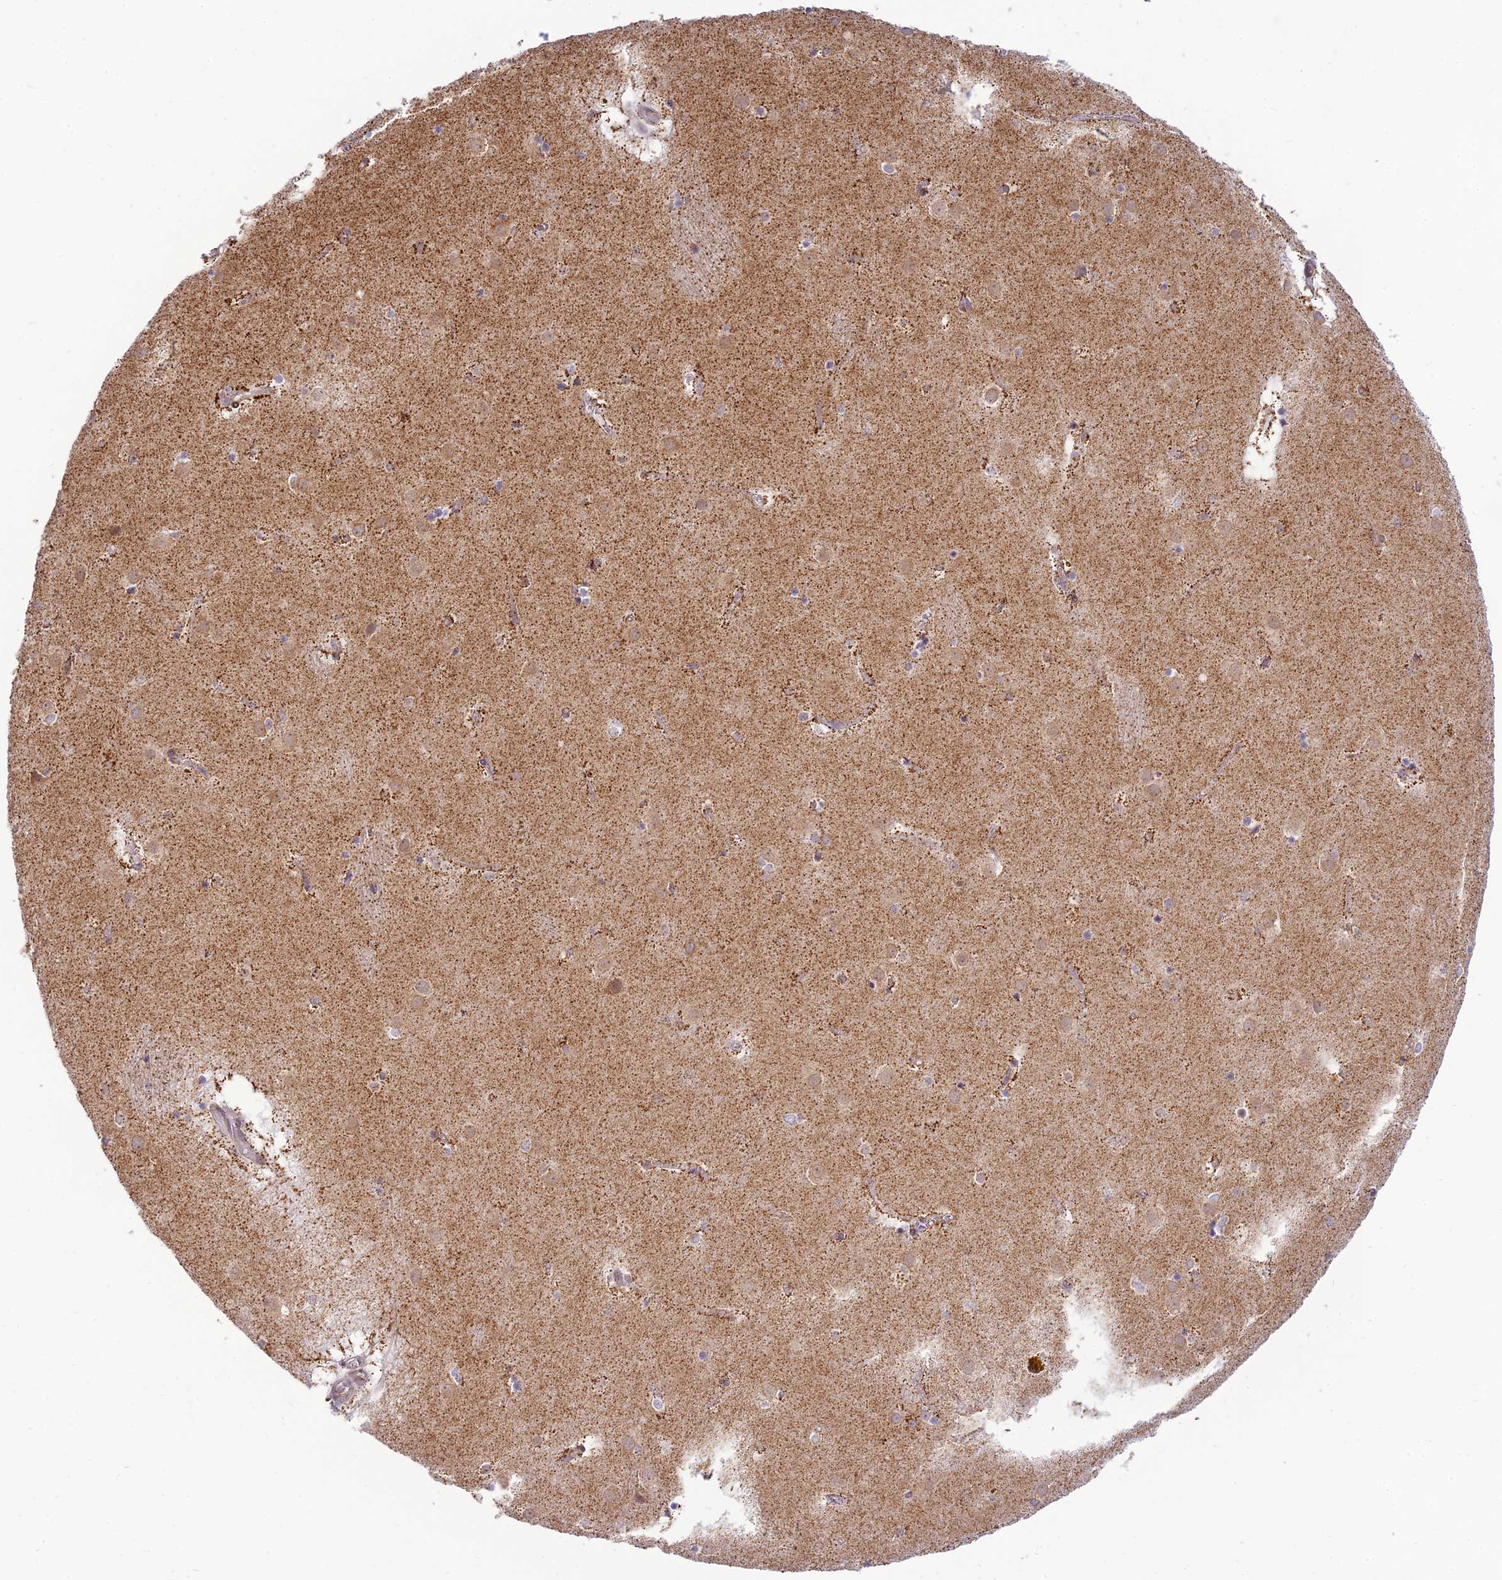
{"staining": {"intensity": "weak", "quantity": "<25%", "location": "cytoplasmic/membranous"}, "tissue": "caudate", "cell_type": "Glial cells", "image_type": "normal", "snomed": [{"axis": "morphology", "description": "Normal tissue, NOS"}, {"axis": "topography", "description": "Lateral ventricle wall"}], "caption": "IHC image of normal caudate: caudate stained with DAB (3,3'-diaminobenzidine) shows no significant protein expression in glial cells. The staining is performed using DAB brown chromogen with nuclei counter-stained in using hematoxylin.", "gene": "HOOK2", "patient": {"sex": "male", "age": 70}}